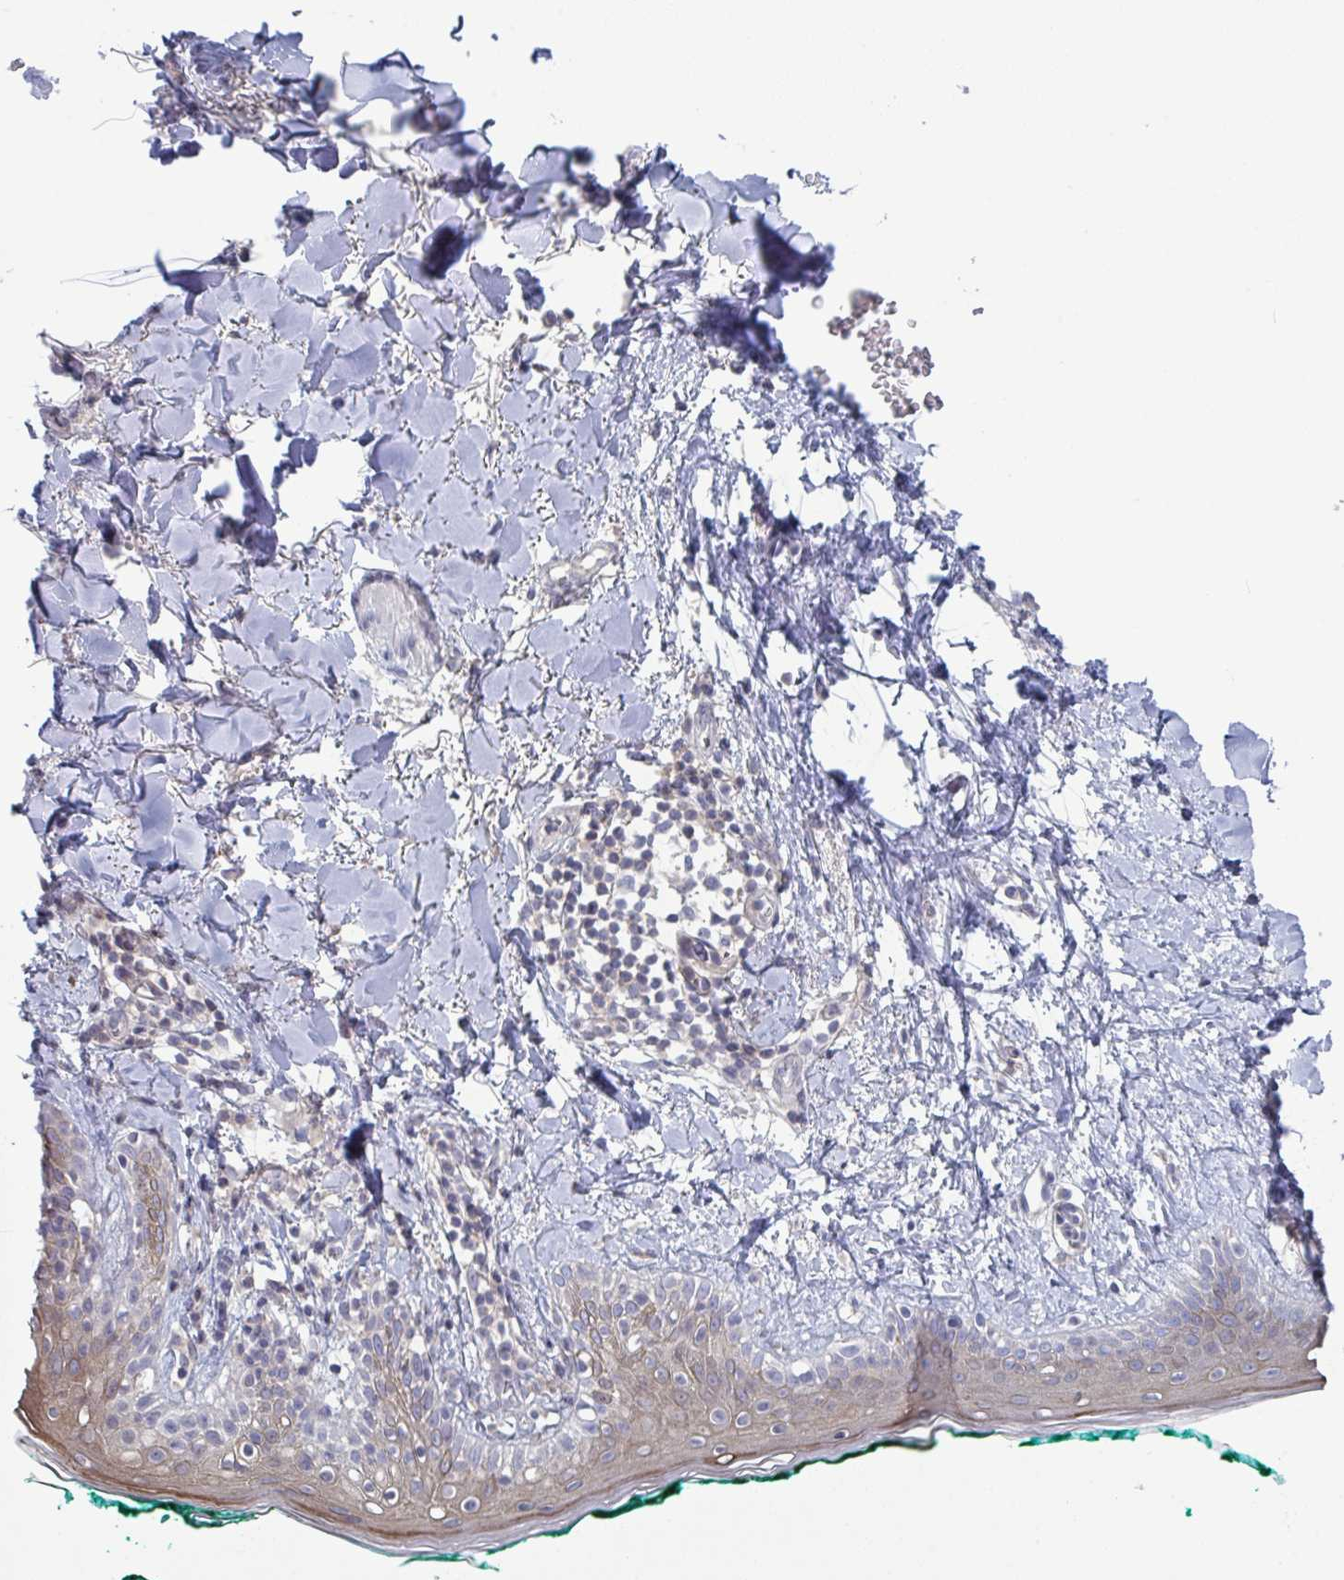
{"staining": {"intensity": "negative", "quantity": "none", "location": "none"}, "tissue": "skin", "cell_type": "Fibroblasts", "image_type": "normal", "snomed": [{"axis": "morphology", "description": "Normal tissue, NOS"}, {"axis": "topography", "description": "Skin"}], "caption": "Histopathology image shows no significant protein positivity in fibroblasts of benign skin.", "gene": "STK26", "patient": {"sex": "female", "age": 34}}